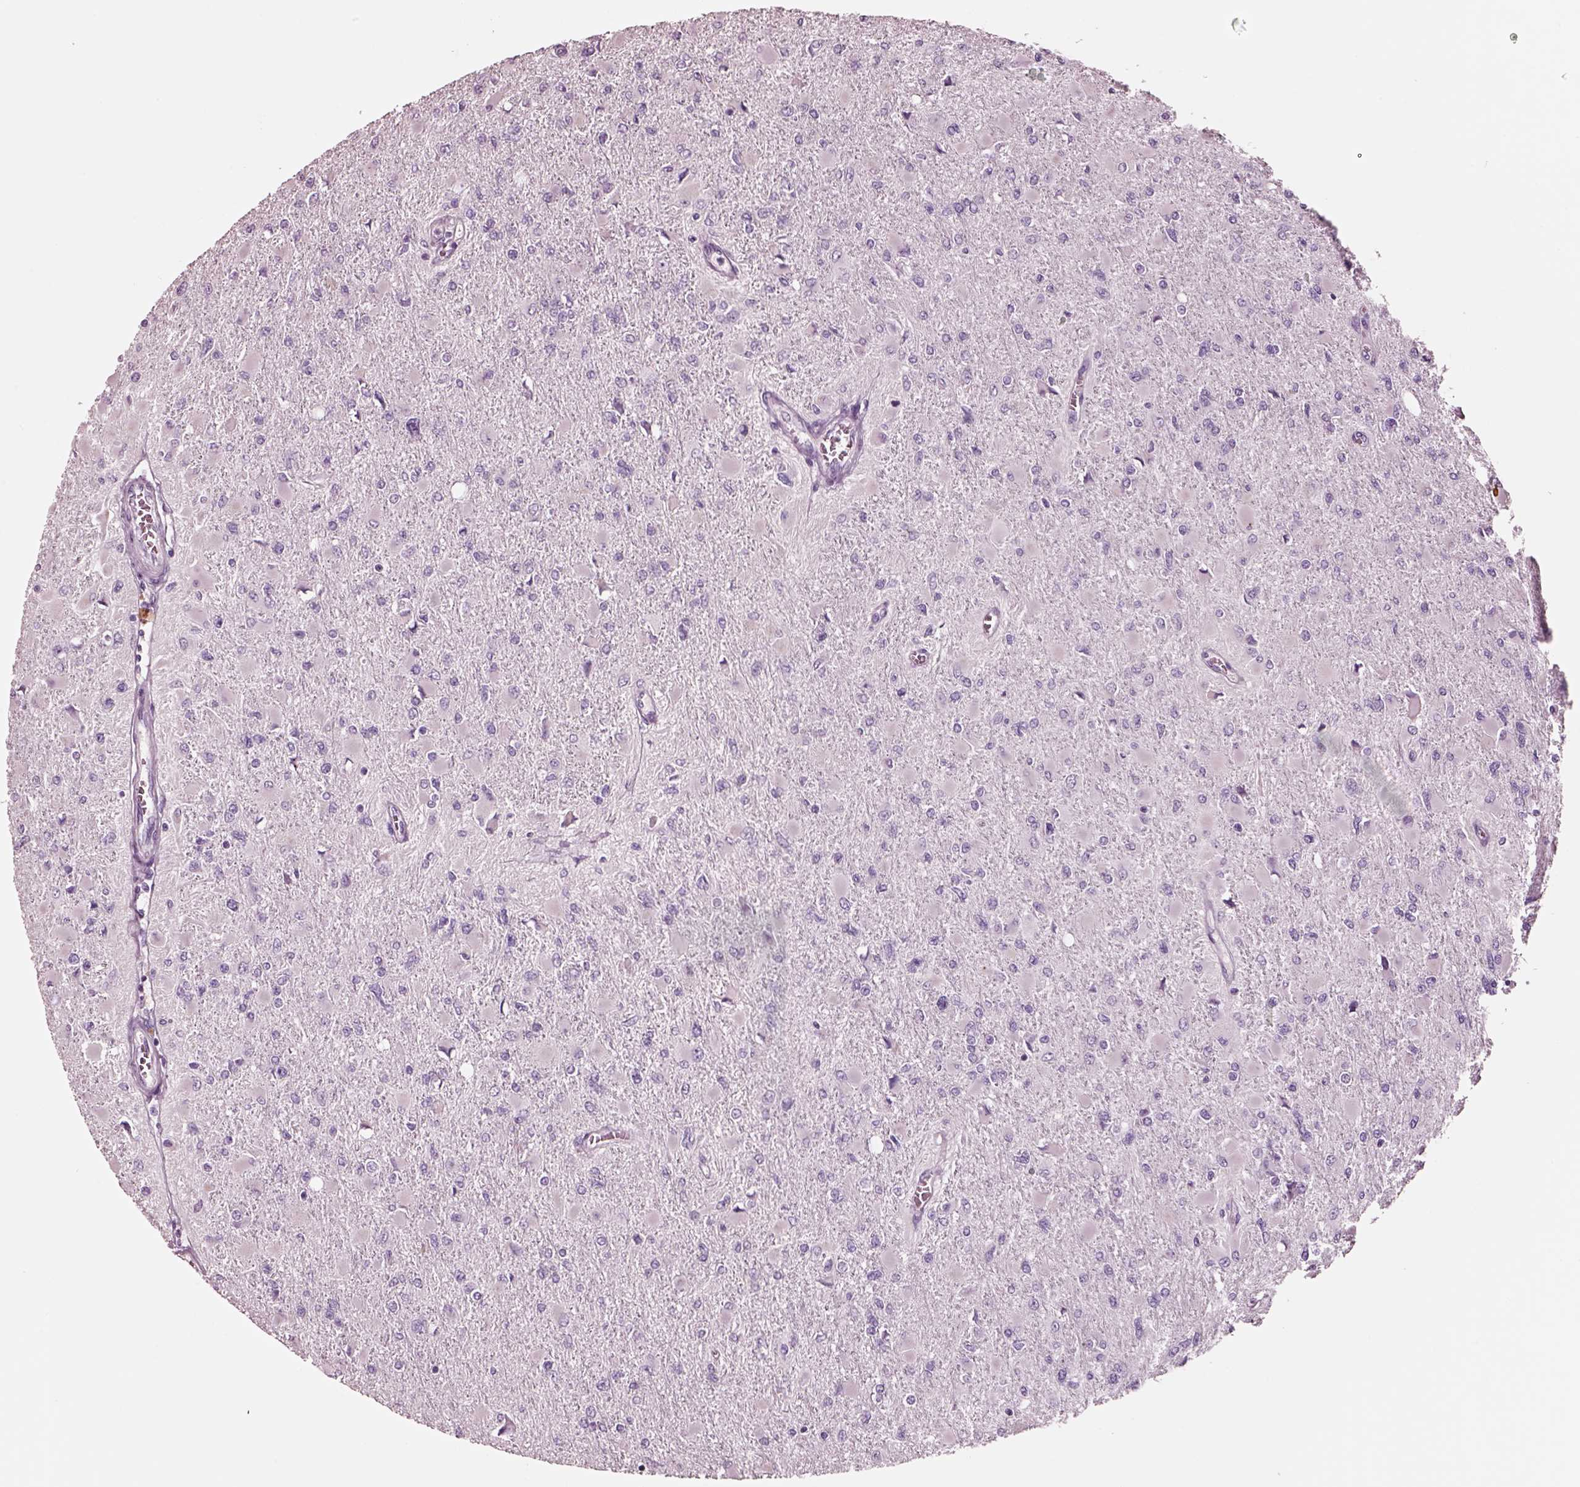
{"staining": {"intensity": "negative", "quantity": "none", "location": "none"}, "tissue": "glioma", "cell_type": "Tumor cells", "image_type": "cancer", "snomed": [{"axis": "morphology", "description": "Glioma, malignant, High grade"}, {"axis": "topography", "description": "Cerebral cortex"}], "caption": "IHC image of neoplastic tissue: human malignant glioma (high-grade) stained with DAB demonstrates no significant protein expression in tumor cells.", "gene": "NMRK2", "patient": {"sex": "female", "age": 36}}